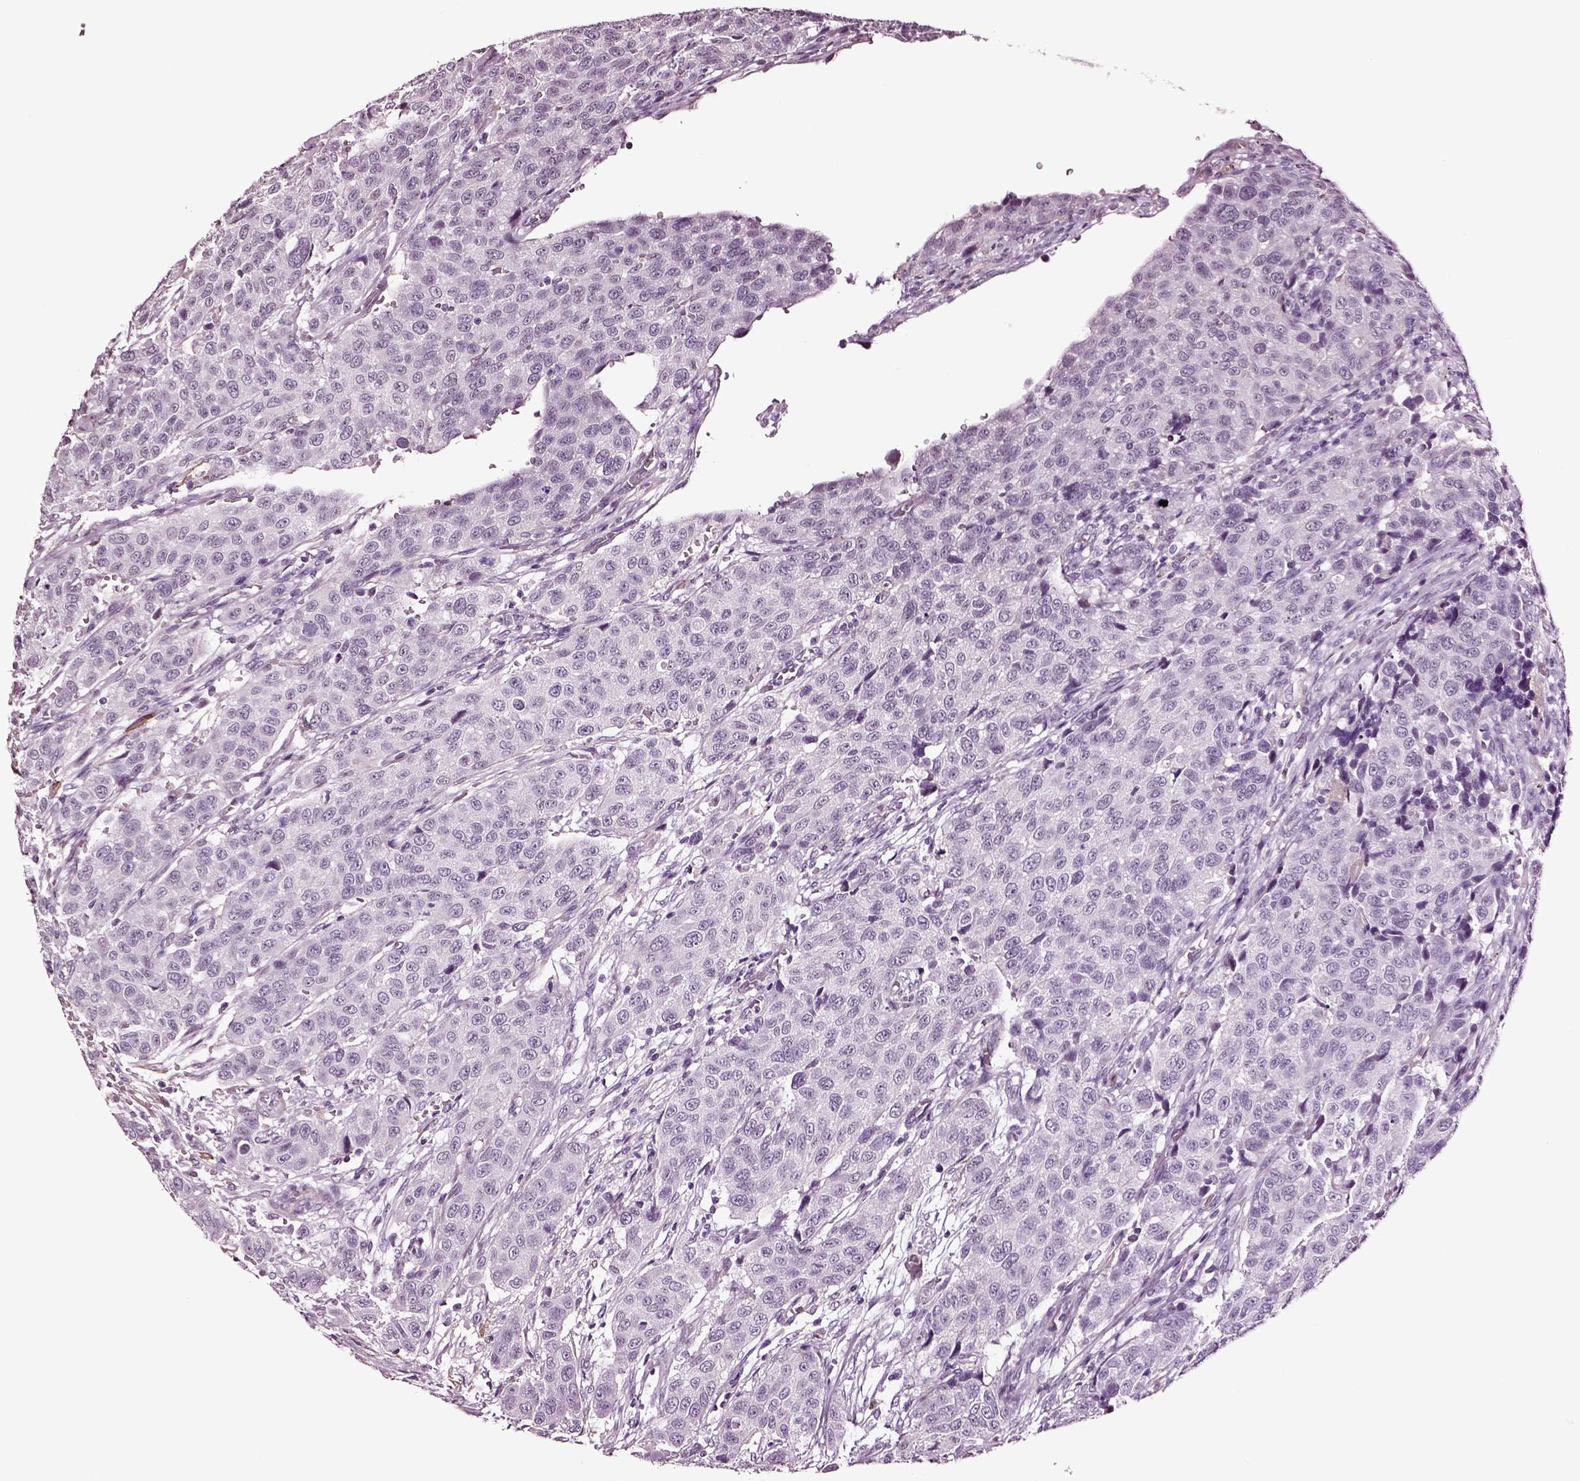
{"staining": {"intensity": "negative", "quantity": "none", "location": "none"}, "tissue": "urothelial cancer", "cell_type": "Tumor cells", "image_type": "cancer", "snomed": [{"axis": "morphology", "description": "Urothelial carcinoma, High grade"}, {"axis": "topography", "description": "Urinary bladder"}], "caption": "Tumor cells show no significant expression in urothelial cancer.", "gene": "SOX10", "patient": {"sex": "female", "age": 58}}